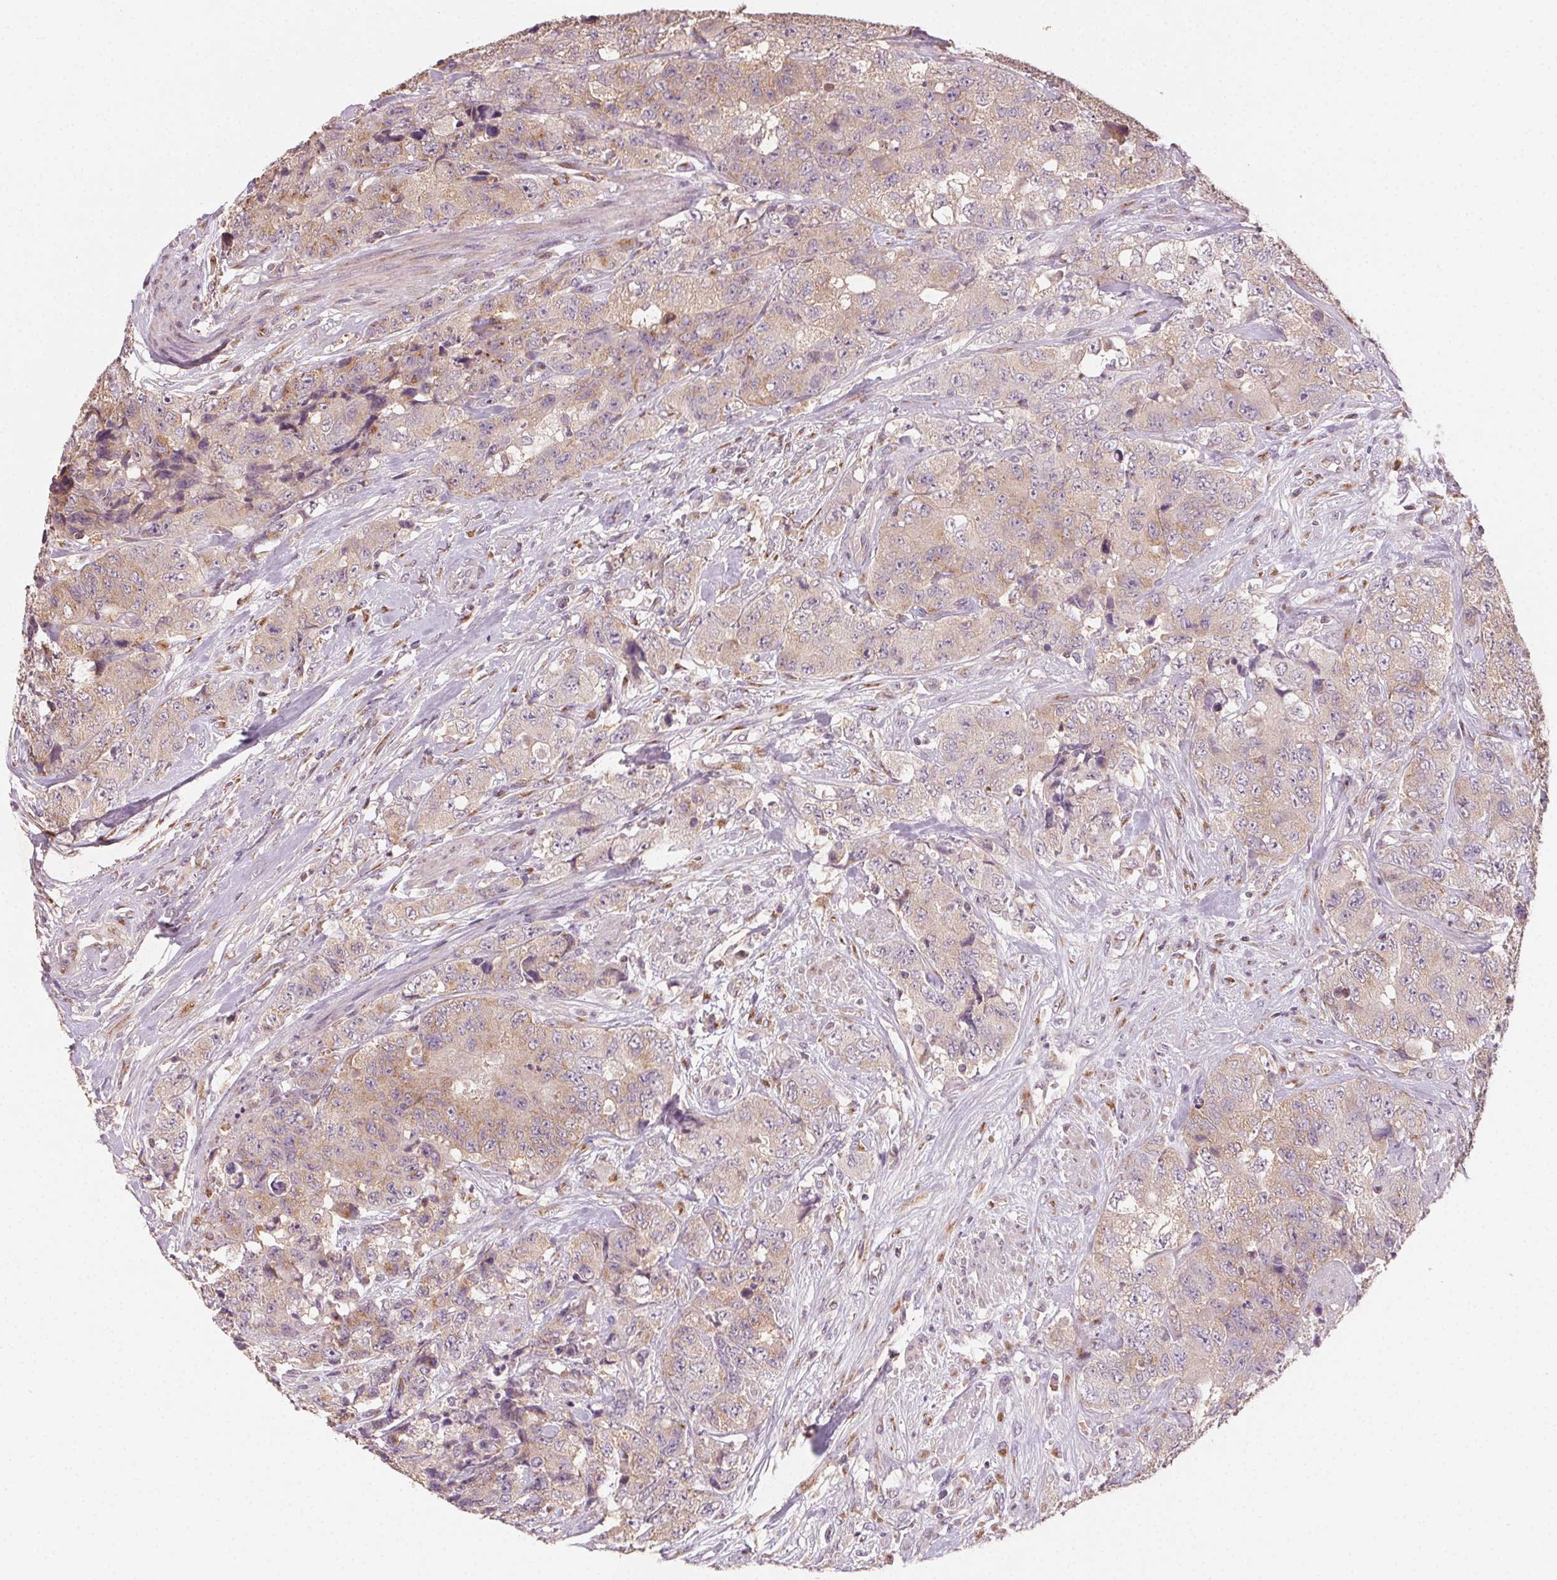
{"staining": {"intensity": "weak", "quantity": ">75%", "location": "cytoplasmic/membranous"}, "tissue": "urothelial cancer", "cell_type": "Tumor cells", "image_type": "cancer", "snomed": [{"axis": "morphology", "description": "Urothelial carcinoma, High grade"}, {"axis": "topography", "description": "Urinary bladder"}], "caption": "Human urothelial cancer stained for a protein (brown) shows weak cytoplasmic/membranous positive expression in approximately >75% of tumor cells.", "gene": "AP1S1", "patient": {"sex": "female", "age": 78}}